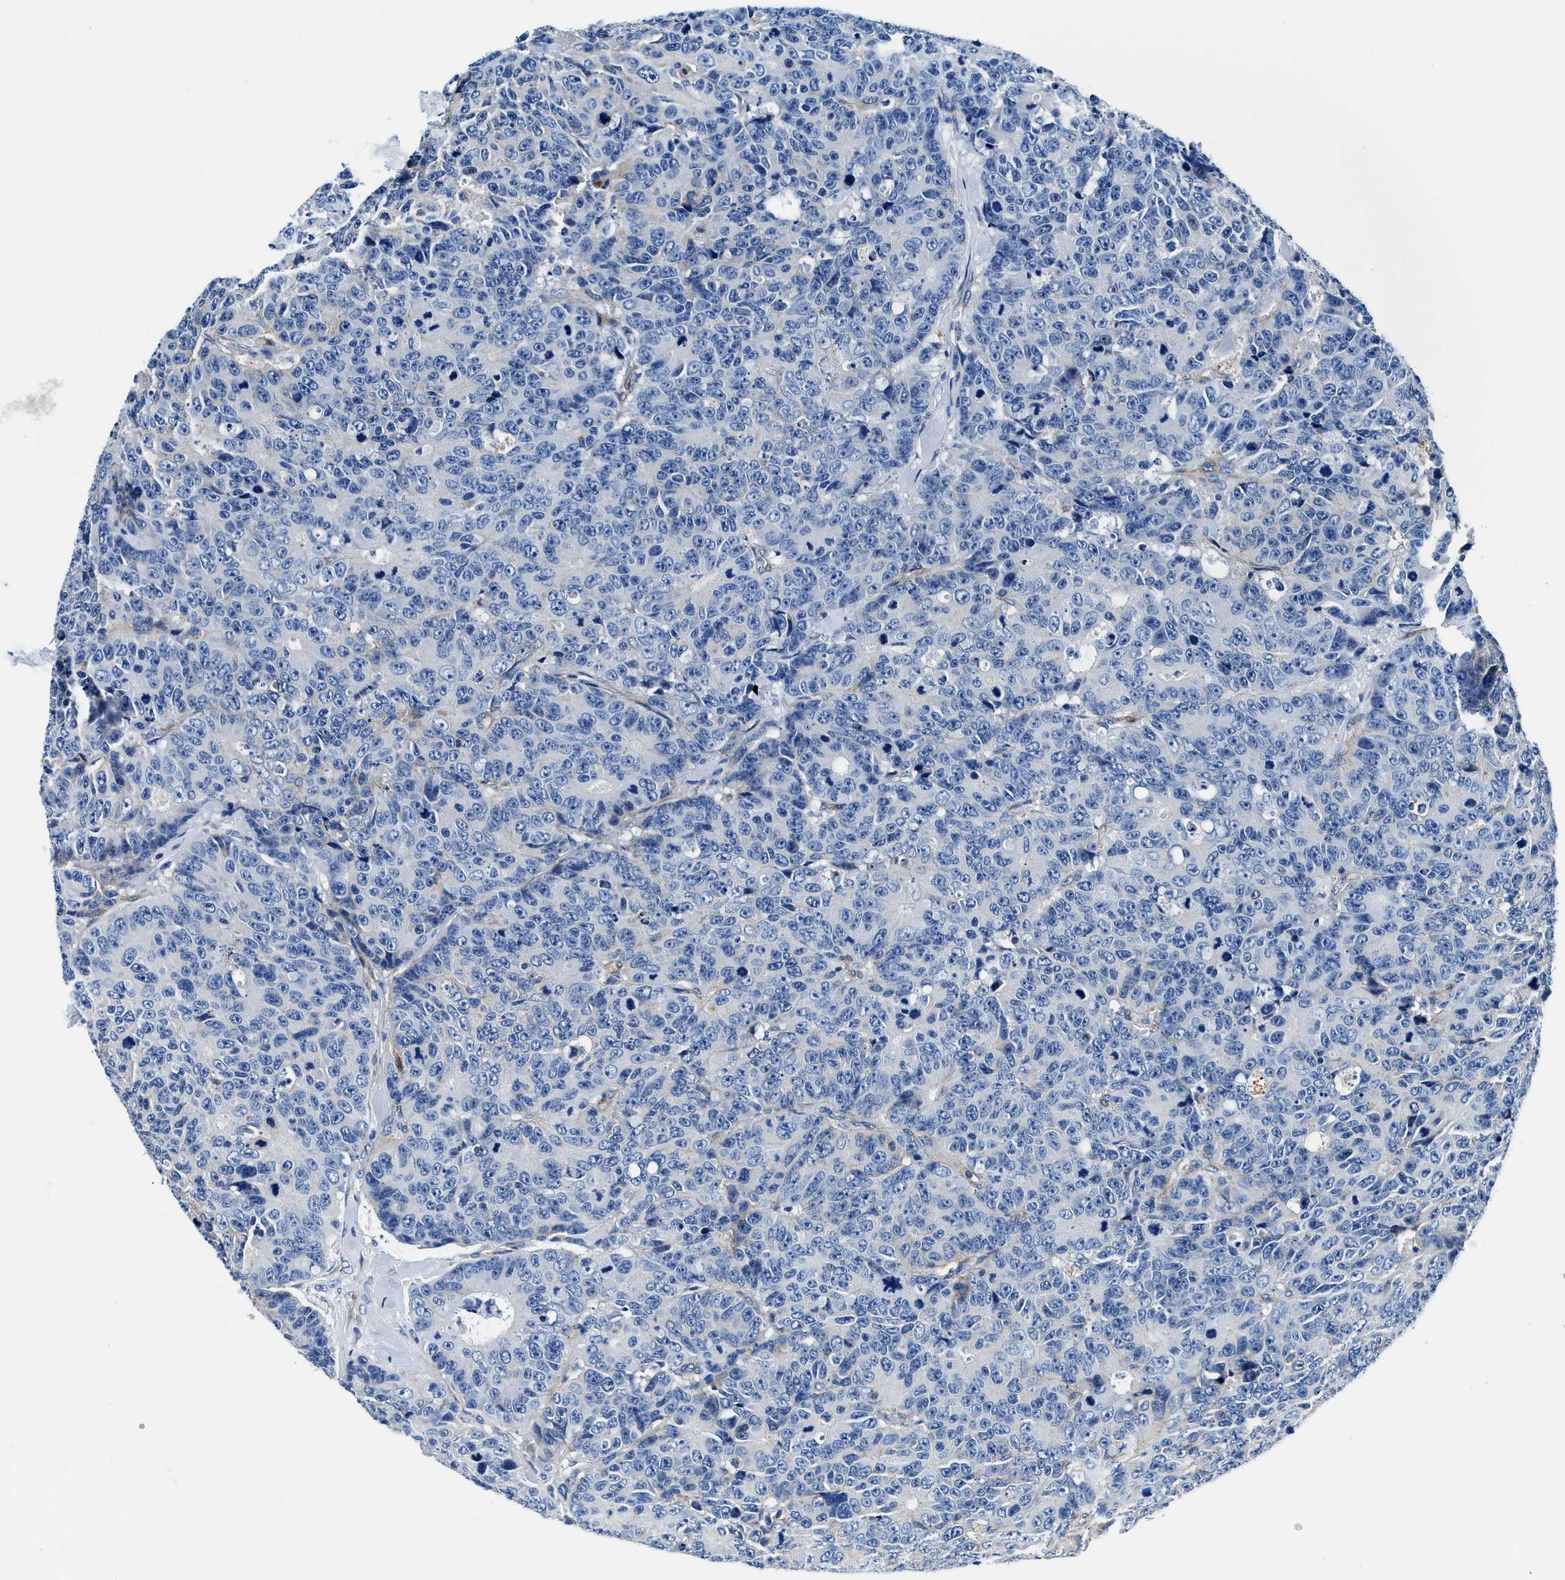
{"staining": {"intensity": "negative", "quantity": "none", "location": "none"}, "tissue": "colorectal cancer", "cell_type": "Tumor cells", "image_type": "cancer", "snomed": [{"axis": "morphology", "description": "Adenocarcinoma, NOS"}, {"axis": "topography", "description": "Colon"}], "caption": "Immunohistochemistry photomicrograph of human adenocarcinoma (colorectal) stained for a protein (brown), which exhibits no staining in tumor cells.", "gene": "DAG1", "patient": {"sex": "female", "age": 86}}